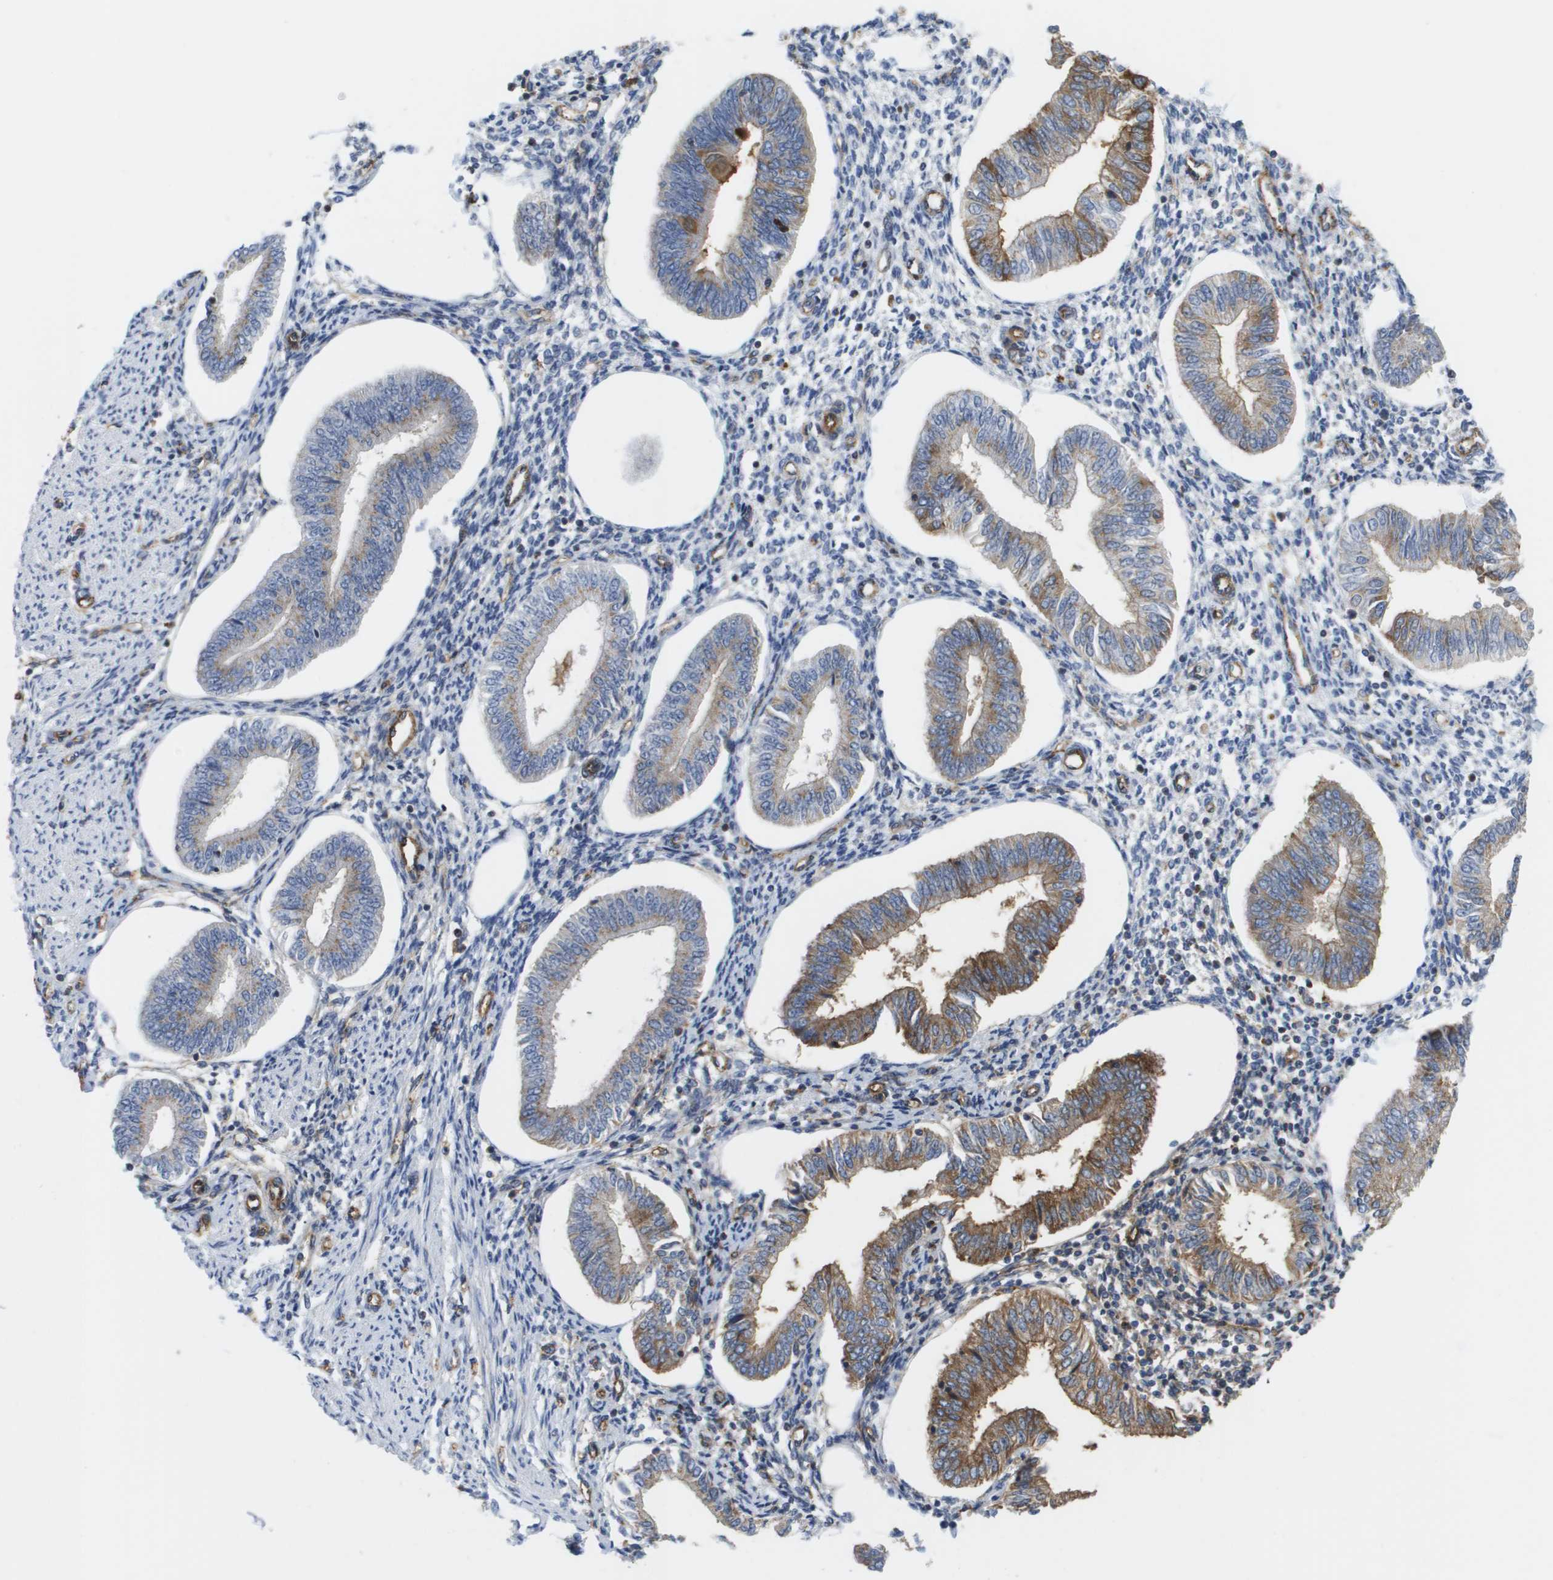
{"staining": {"intensity": "negative", "quantity": "none", "location": "none"}, "tissue": "endometrium", "cell_type": "Cells in endometrial stroma", "image_type": "normal", "snomed": [{"axis": "morphology", "description": "Normal tissue, NOS"}, {"axis": "topography", "description": "Endometrium"}], "caption": "An immunohistochemistry image of benign endometrium is shown. There is no staining in cells in endometrial stroma of endometrium.", "gene": "BST2", "patient": {"sex": "female", "age": 50}}